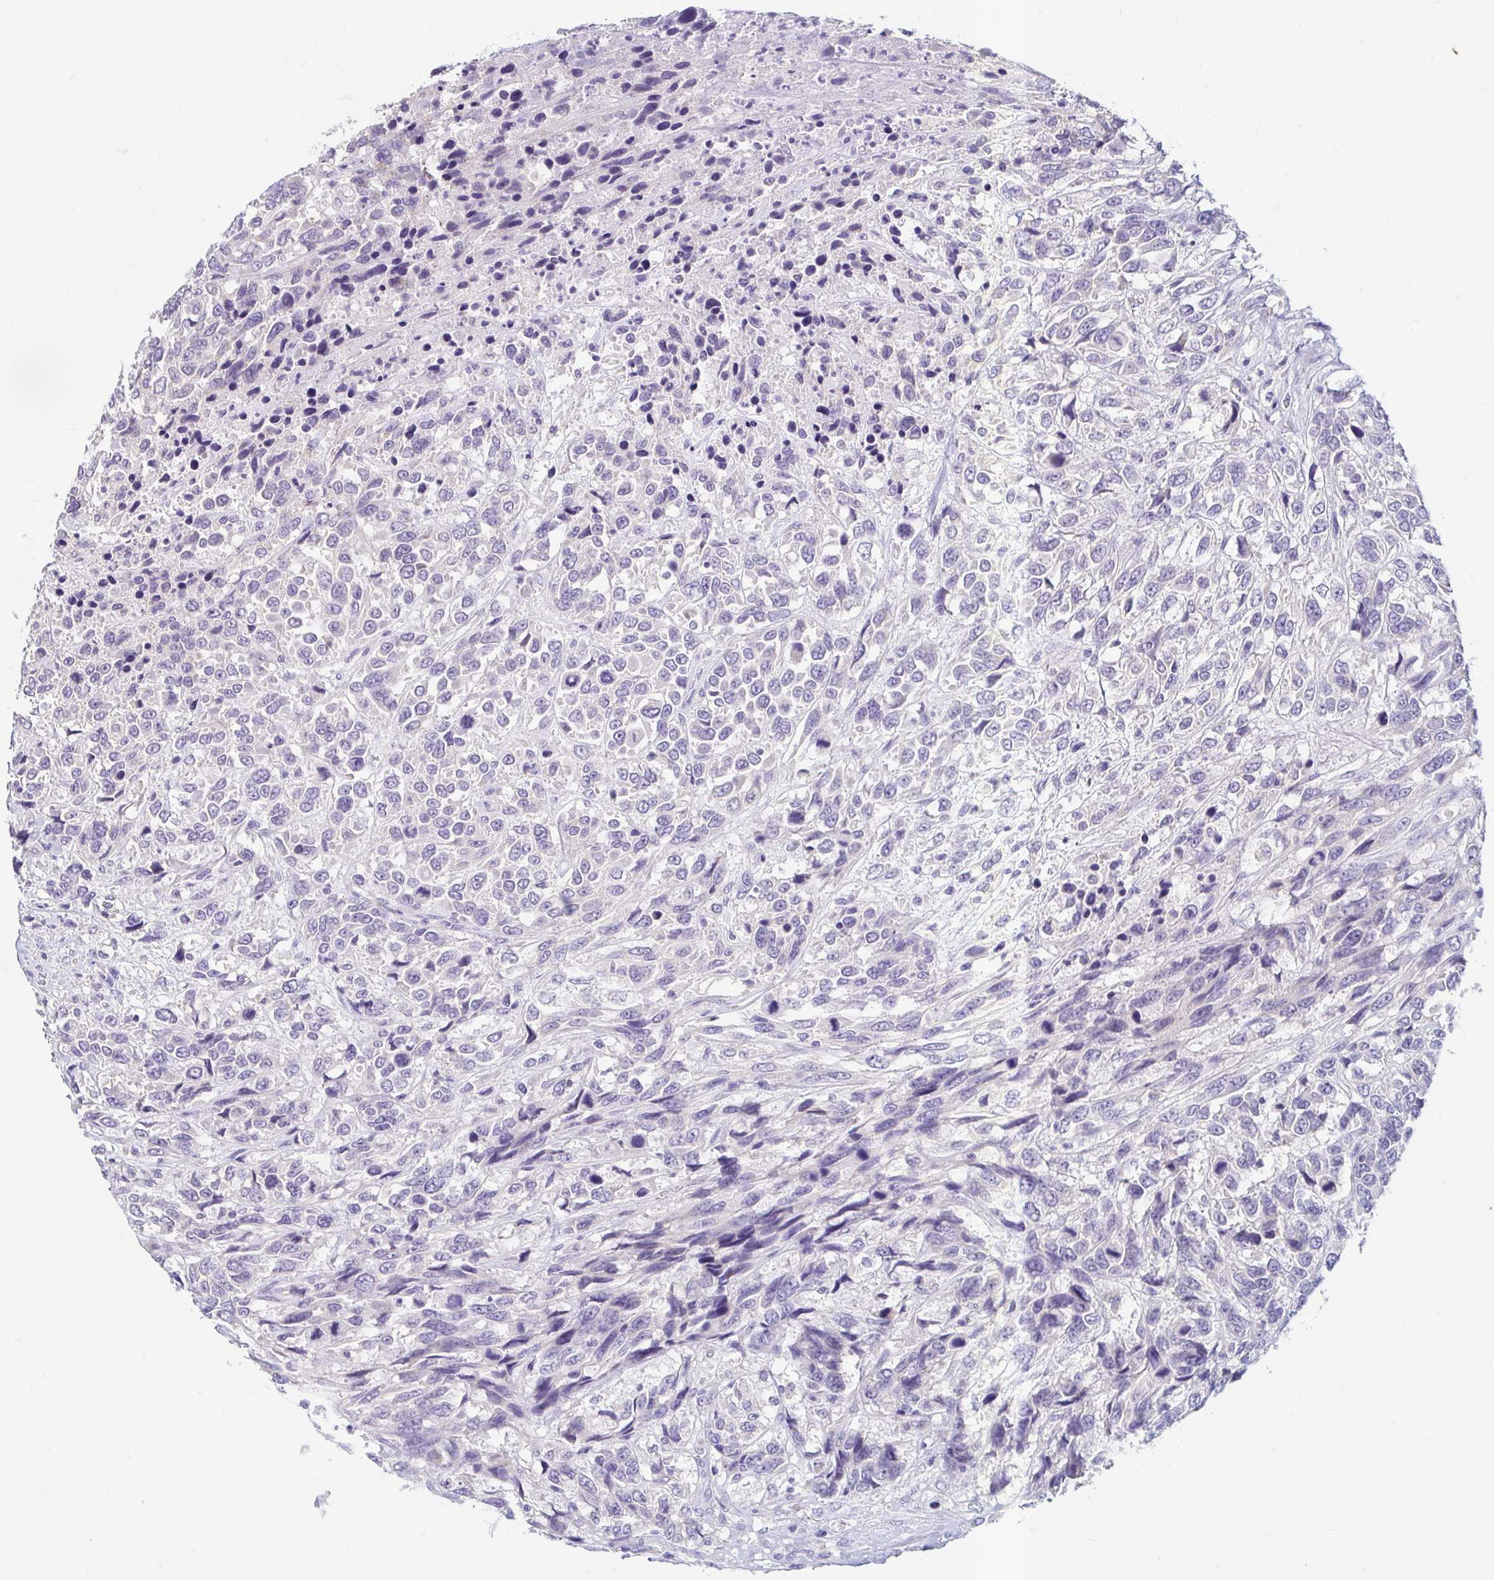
{"staining": {"intensity": "negative", "quantity": "none", "location": "none"}, "tissue": "urothelial cancer", "cell_type": "Tumor cells", "image_type": "cancer", "snomed": [{"axis": "morphology", "description": "Urothelial carcinoma, High grade"}, {"axis": "topography", "description": "Urinary bladder"}], "caption": "A high-resolution histopathology image shows IHC staining of urothelial cancer, which displays no significant staining in tumor cells.", "gene": "ADH1A", "patient": {"sex": "female", "age": 70}}